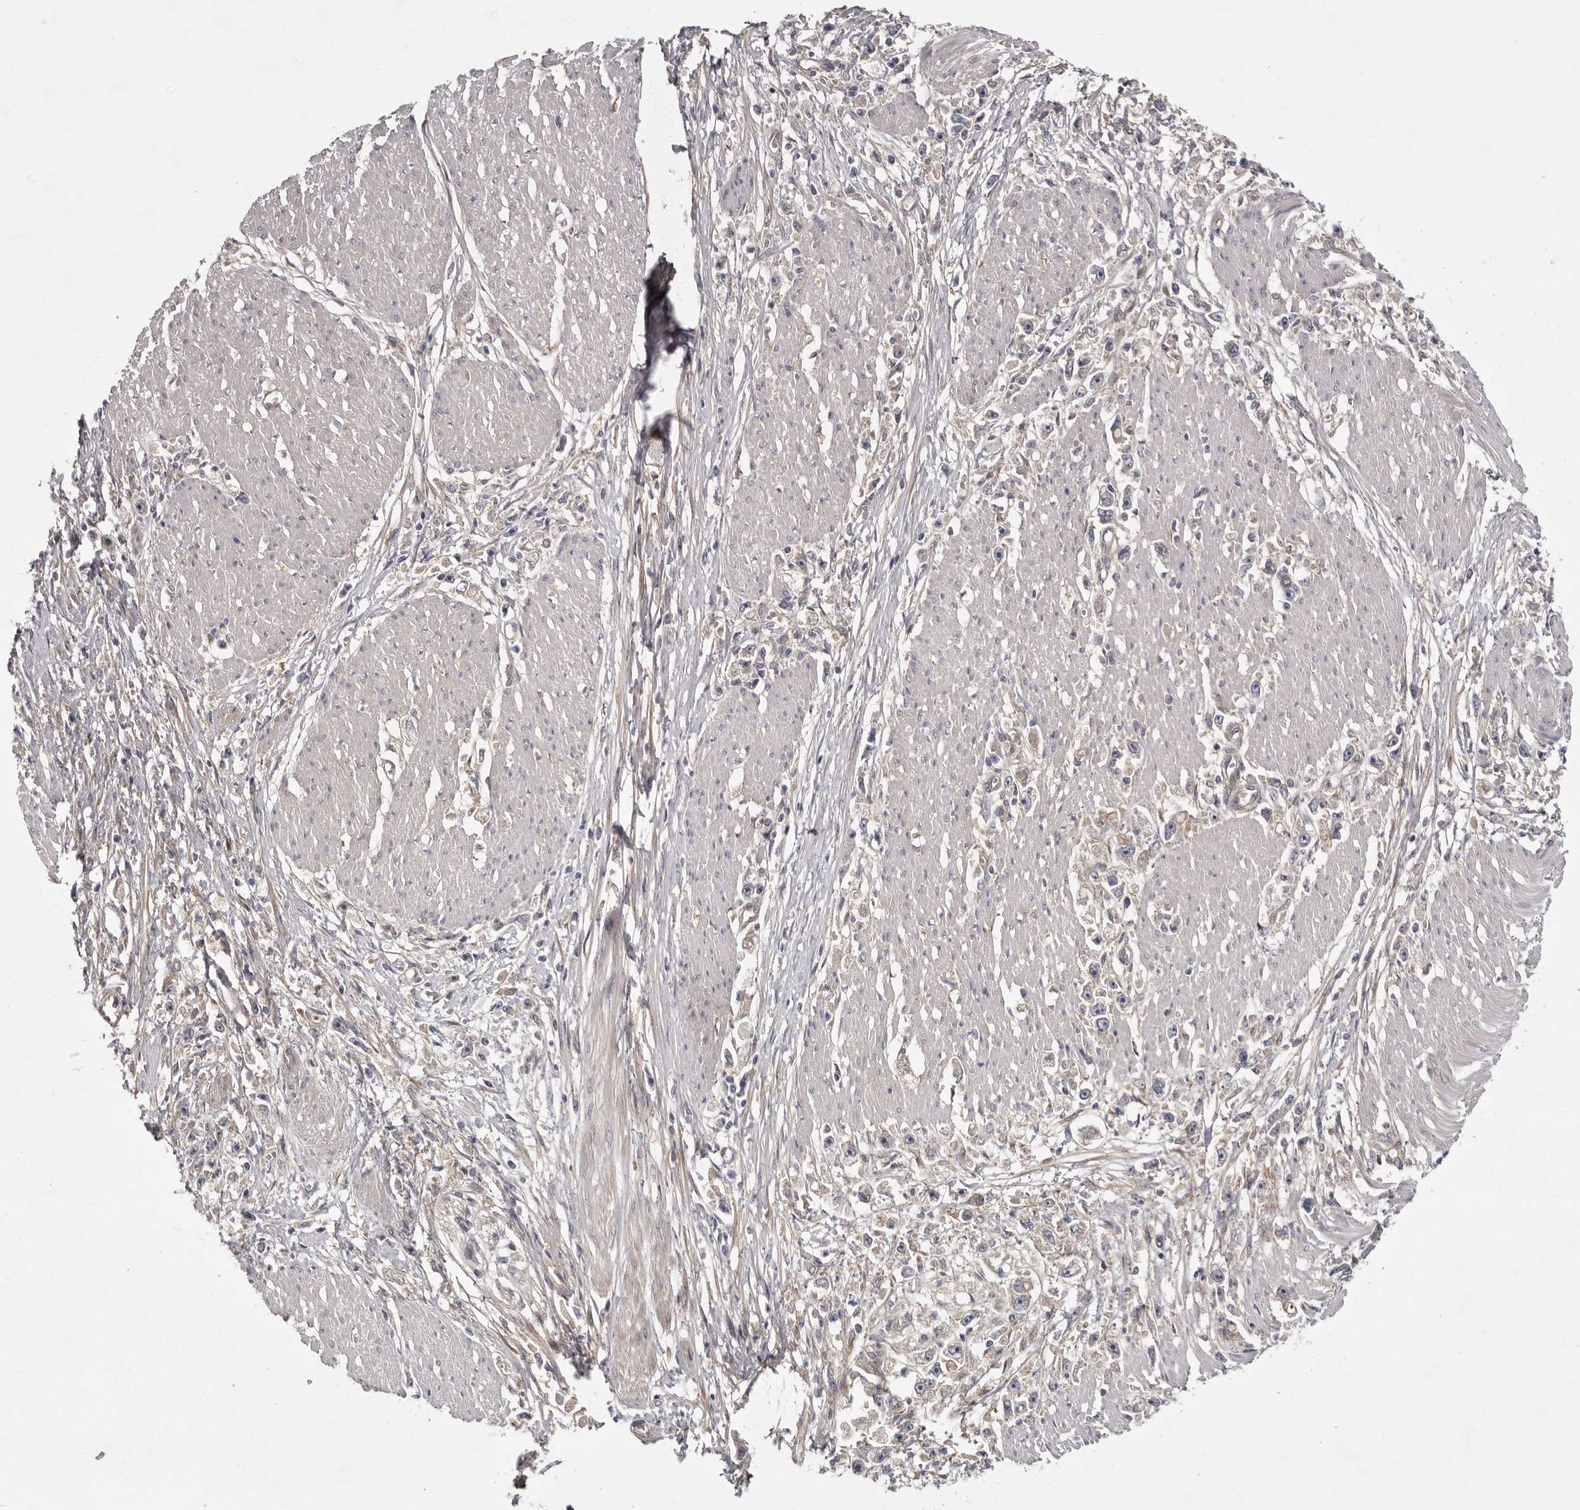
{"staining": {"intensity": "negative", "quantity": "none", "location": "none"}, "tissue": "stomach cancer", "cell_type": "Tumor cells", "image_type": "cancer", "snomed": [{"axis": "morphology", "description": "Adenocarcinoma, NOS"}, {"axis": "topography", "description": "Stomach"}], "caption": "High magnification brightfield microscopy of adenocarcinoma (stomach) stained with DAB (3,3'-diaminobenzidine) (brown) and counterstained with hematoxylin (blue): tumor cells show no significant positivity. (Stains: DAB immunohistochemistry with hematoxylin counter stain, Microscopy: brightfield microscopy at high magnification).", "gene": "OSBPL9", "patient": {"sex": "female", "age": 59}}